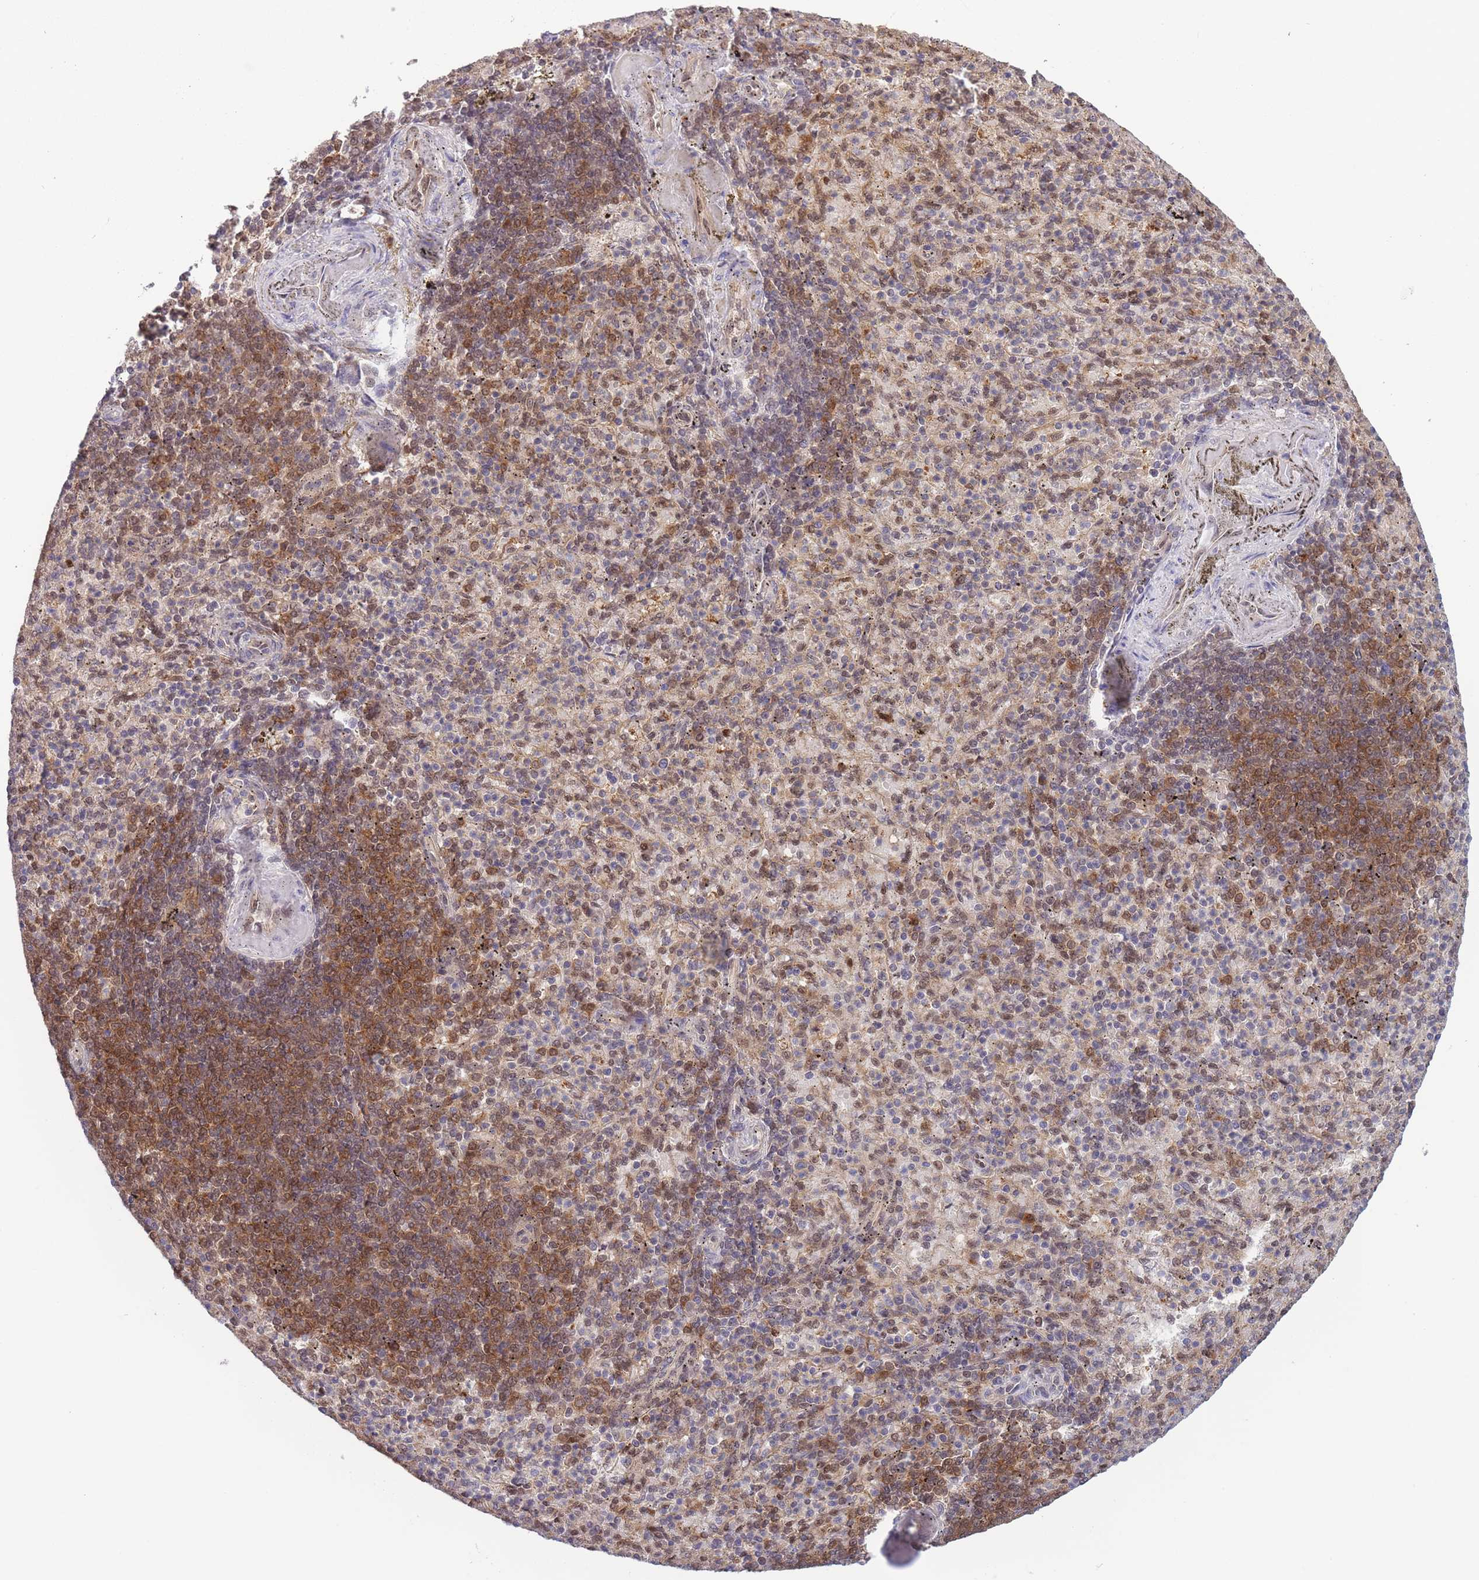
{"staining": {"intensity": "weak", "quantity": ">75%", "location": "cytoplasmic/membranous"}, "tissue": "spleen", "cell_type": "Cells in red pulp", "image_type": "normal", "snomed": [{"axis": "morphology", "description": "Normal tissue, NOS"}, {"axis": "topography", "description": "Spleen"}], "caption": "Spleen stained with IHC shows weak cytoplasmic/membranous expression in approximately >75% of cells in red pulp. (brown staining indicates protein expression, while blue staining denotes nuclei).", "gene": "NSFL1C", "patient": {"sex": "female", "age": 74}}